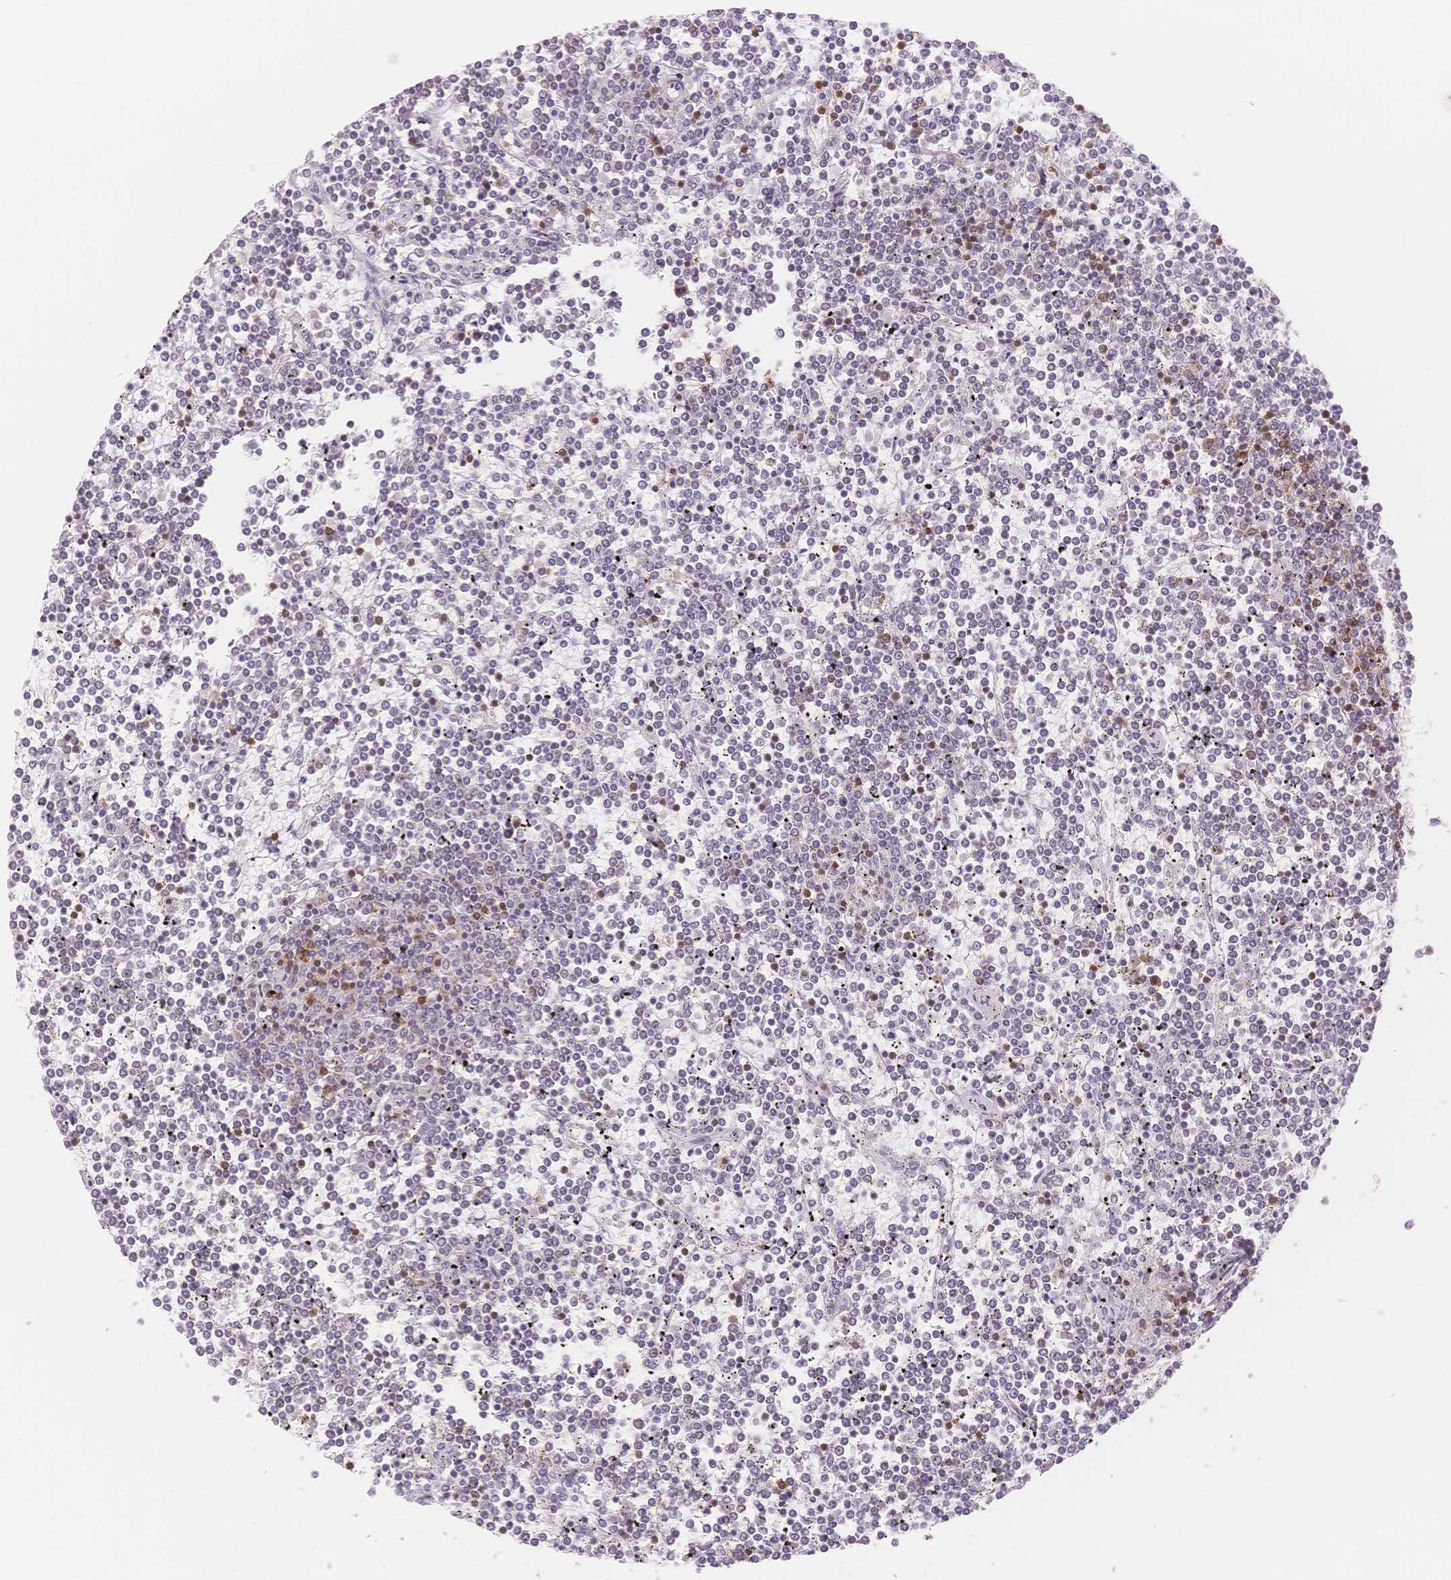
{"staining": {"intensity": "negative", "quantity": "none", "location": "none"}, "tissue": "lymphoma", "cell_type": "Tumor cells", "image_type": "cancer", "snomed": [{"axis": "morphology", "description": "Malignant lymphoma, non-Hodgkin's type, Low grade"}, {"axis": "topography", "description": "Spleen"}], "caption": "A micrograph of malignant lymphoma, non-Hodgkin's type (low-grade) stained for a protein displays no brown staining in tumor cells.", "gene": "STK39", "patient": {"sex": "female", "age": 19}}